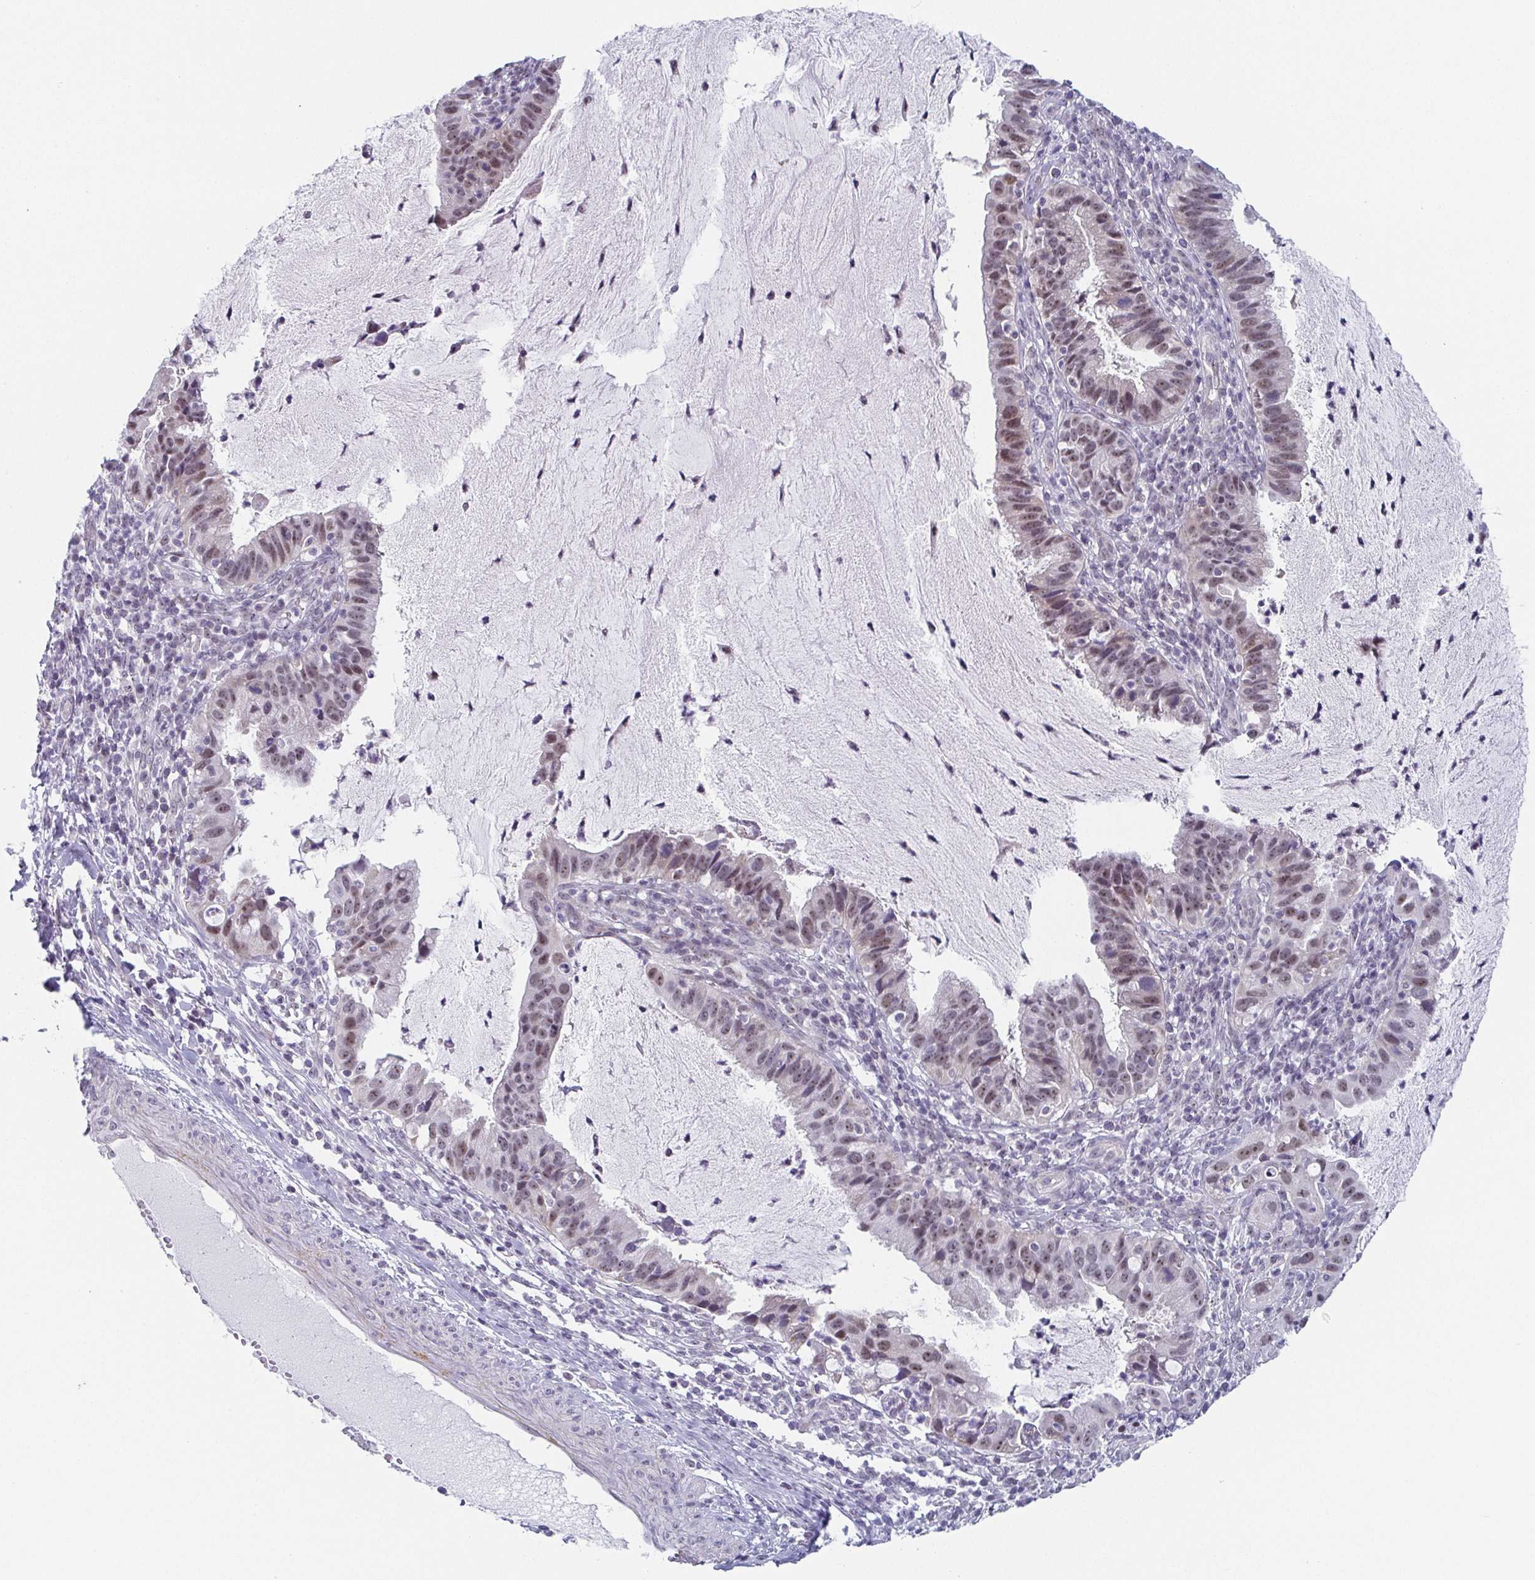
{"staining": {"intensity": "weak", "quantity": "25%-75%", "location": "nuclear"}, "tissue": "cervical cancer", "cell_type": "Tumor cells", "image_type": "cancer", "snomed": [{"axis": "morphology", "description": "Adenocarcinoma, NOS"}, {"axis": "topography", "description": "Cervix"}], "caption": "Protein staining of cervical cancer (adenocarcinoma) tissue demonstrates weak nuclear staining in approximately 25%-75% of tumor cells.", "gene": "EXOSC7", "patient": {"sex": "female", "age": 34}}